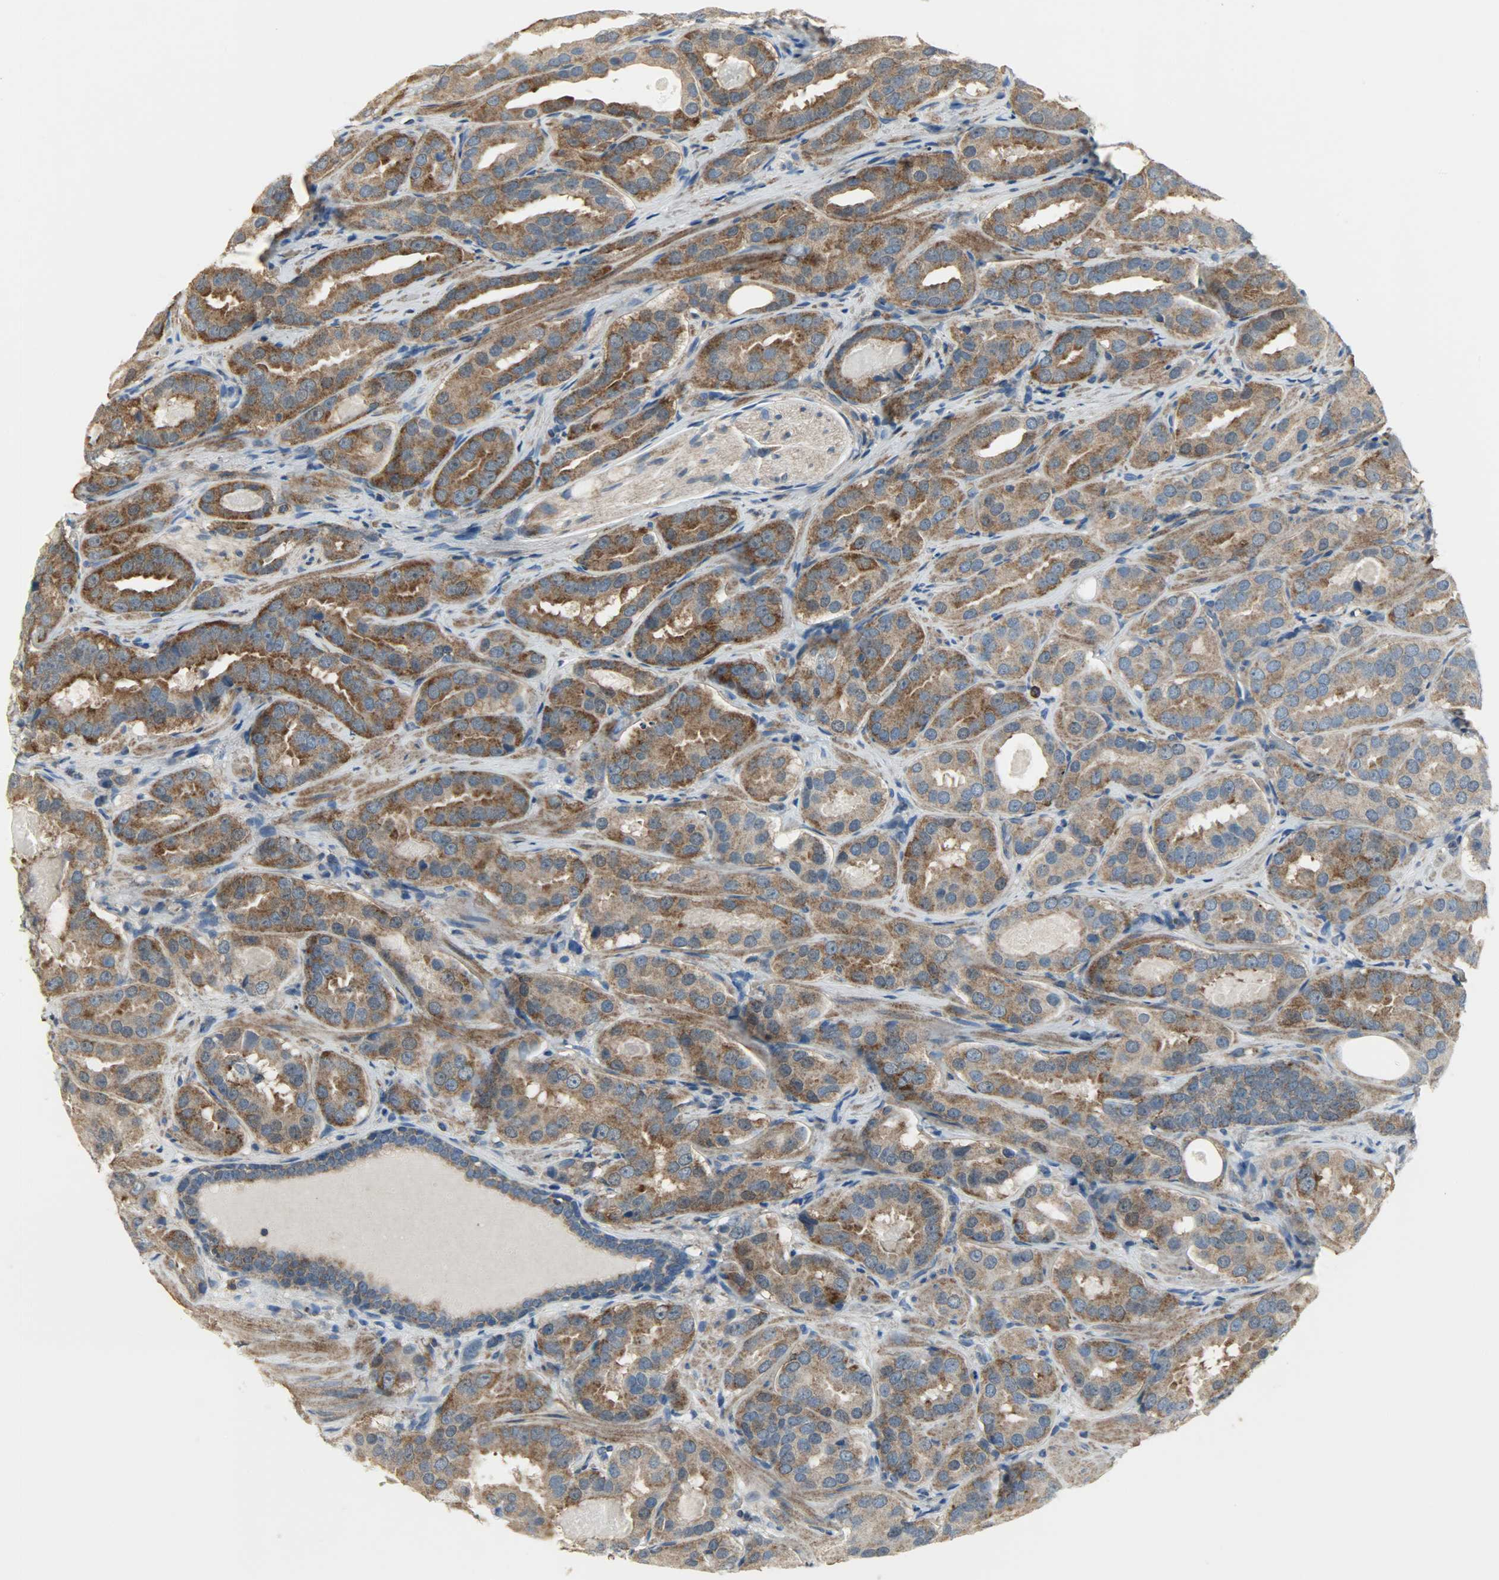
{"staining": {"intensity": "moderate", "quantity": ">75%", "location": "cytoplasmic/membranous"}, "tissue": "prostate cancer", "cell_type": "Tumor cells", "image_type": "cancer", "snomed": [{"axis": "morphology", "description": "Adenocarcinoma, Low grade"}, {"axis": "topography", "description": "Prostate"}], "caption": "Approximately >75% of tumor cells in human prostate adenocarcinoma (low-grade) demonstrate moderate cytoplasmic/membranous protein staining as visualized by brown immunohistochemical staining.", "gene": "DNAJA4", "patient": {"sex": "male", "age": 59}}